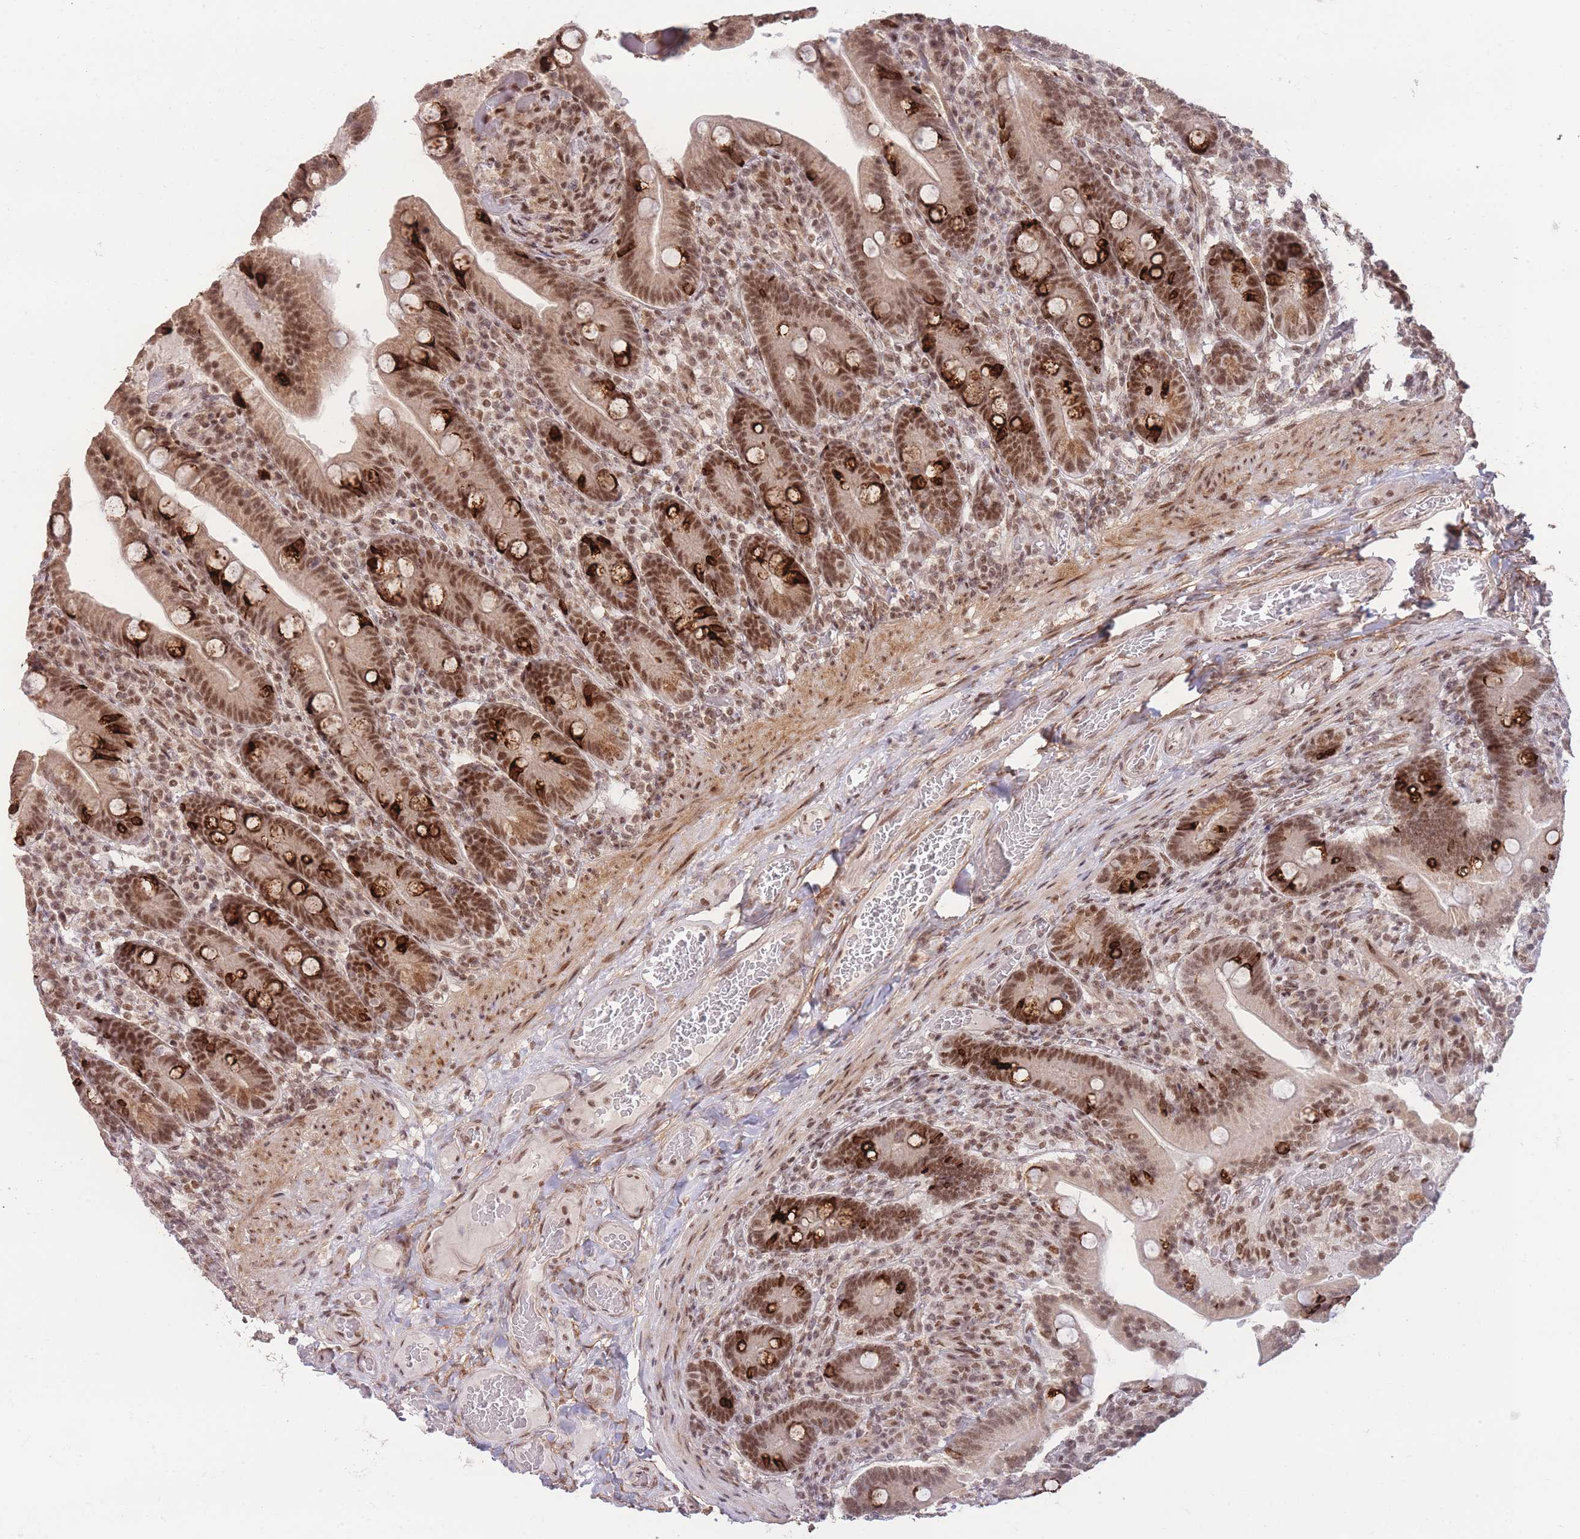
{"staining": {"intensity": "moderate", "quantity": ">75%", "location": "cytoplasmic/membranous,nuclear"}, "tissue": "duodenum", "cell_type": "Glandular cells", "image_type": "normal", "snomed": [{"axis": "morphology", "description": "Normal tissue, NOS"}, {"axis": "topography", "description": "Duodenum"}], "caption": "About >75% of glandular cells in normal human duodenum demonstrate moderate cytoplasmic/membranous,nuclear protein expression as visualized by brown immunohistochemical staining.", "gene": "CARD8", "patient": {"sex": "female", "age": 62}}